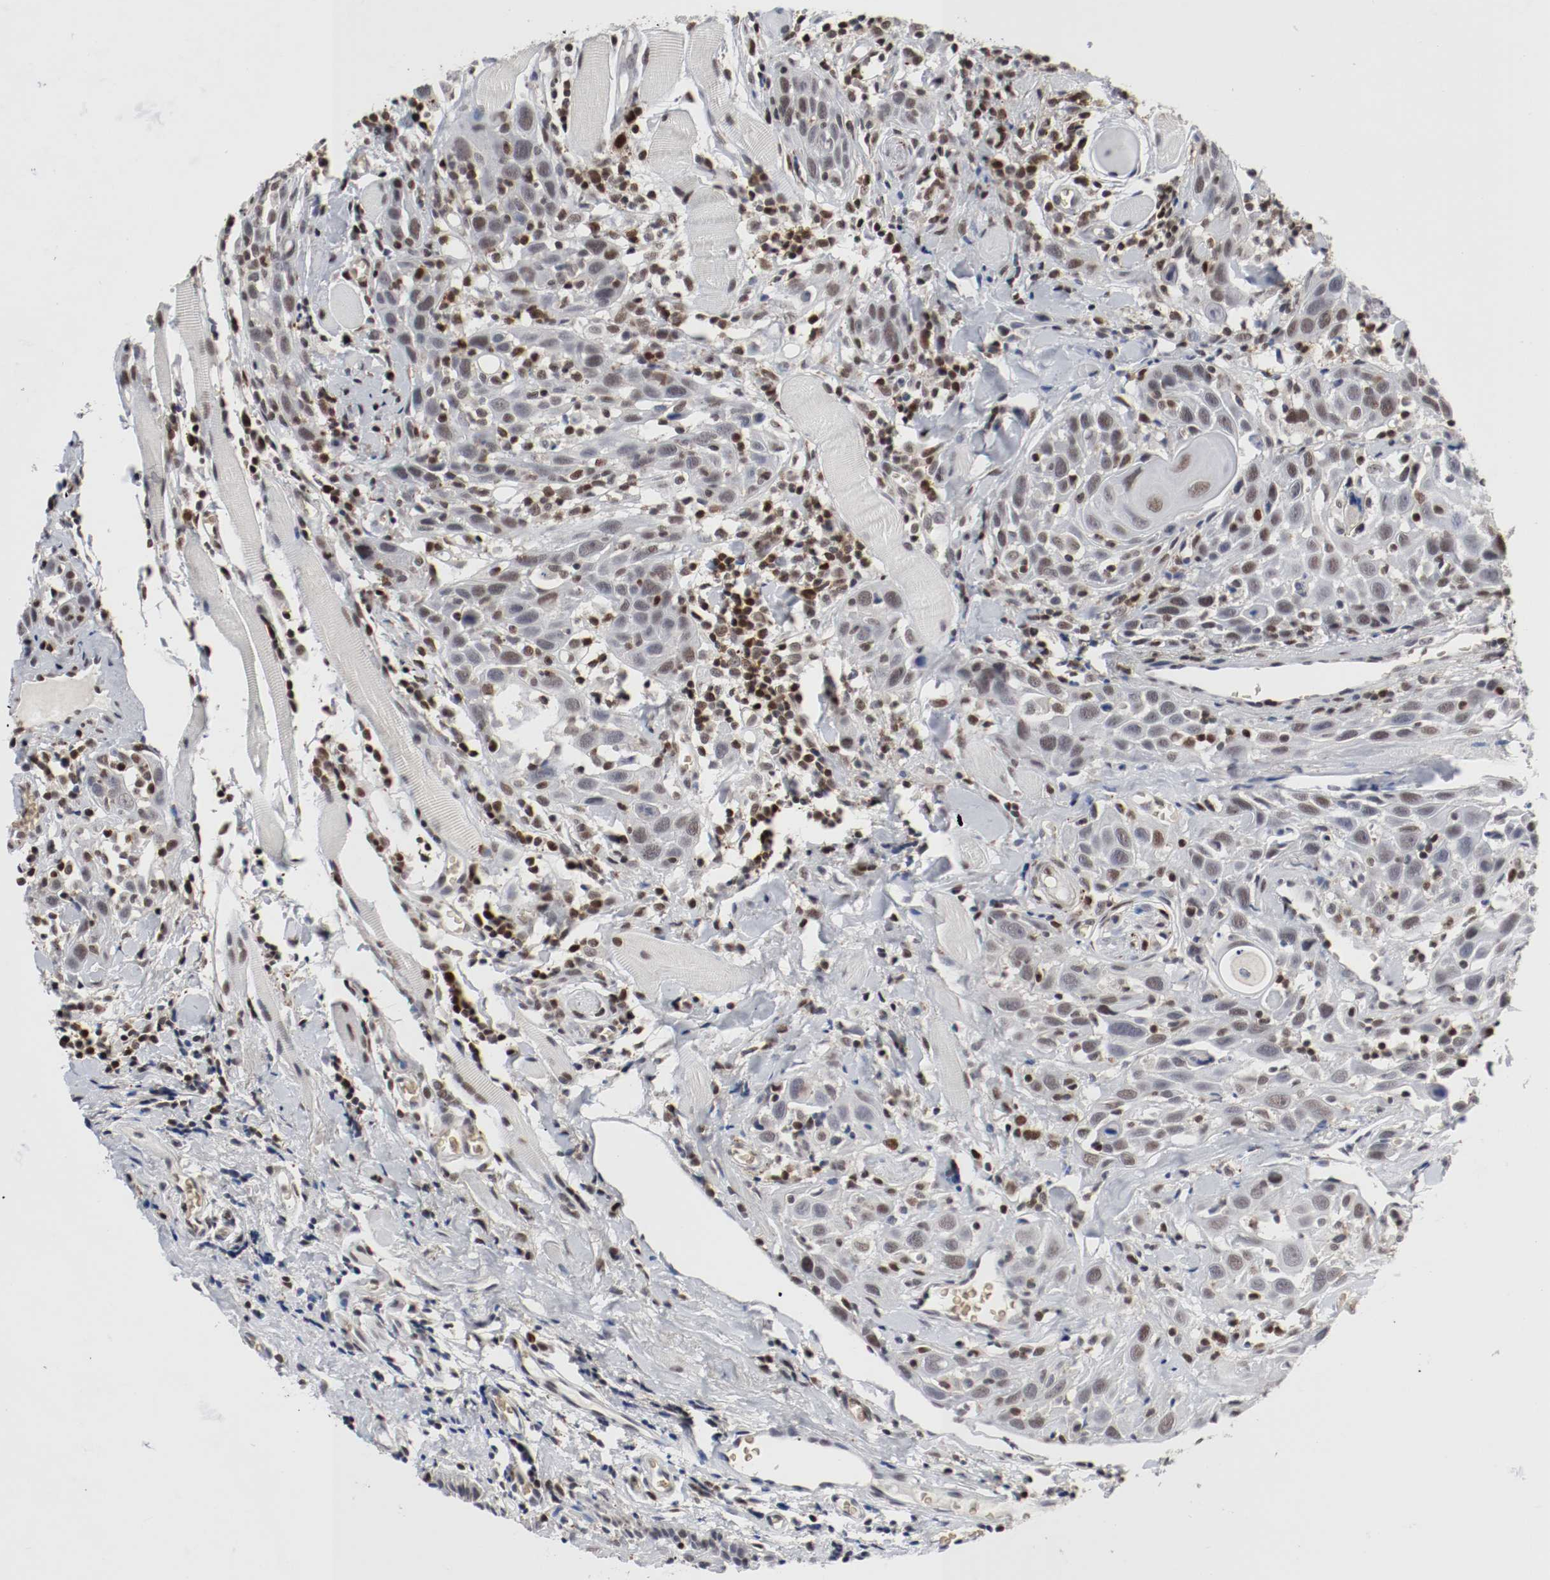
{"staining": {"intensity": "weak", "quantity": "25%-75%", "location": "nuclear"}, "tissue": "head and neck cancer", "cell_type": "Tumor cells", "image_type": "cancer", "snomed": [{"axis": "morphology", "description": "Squamous cell carcinoma, NOS"}, {"axis": "topography", "description": "Oral tissue"}, {"axis": "topography", "description": "Head-Neck"}], "caption": "High-power microscopy captured an IHC histopathology image of head and neck cancer, revealing weak nuclear positivity in approximately 25%-75% of tumor cells. (DAB IHC, brown staining for protein, blue staining for nuclei).", "gene": "JUND", "patient": {"sex": "female", "age": 50}}